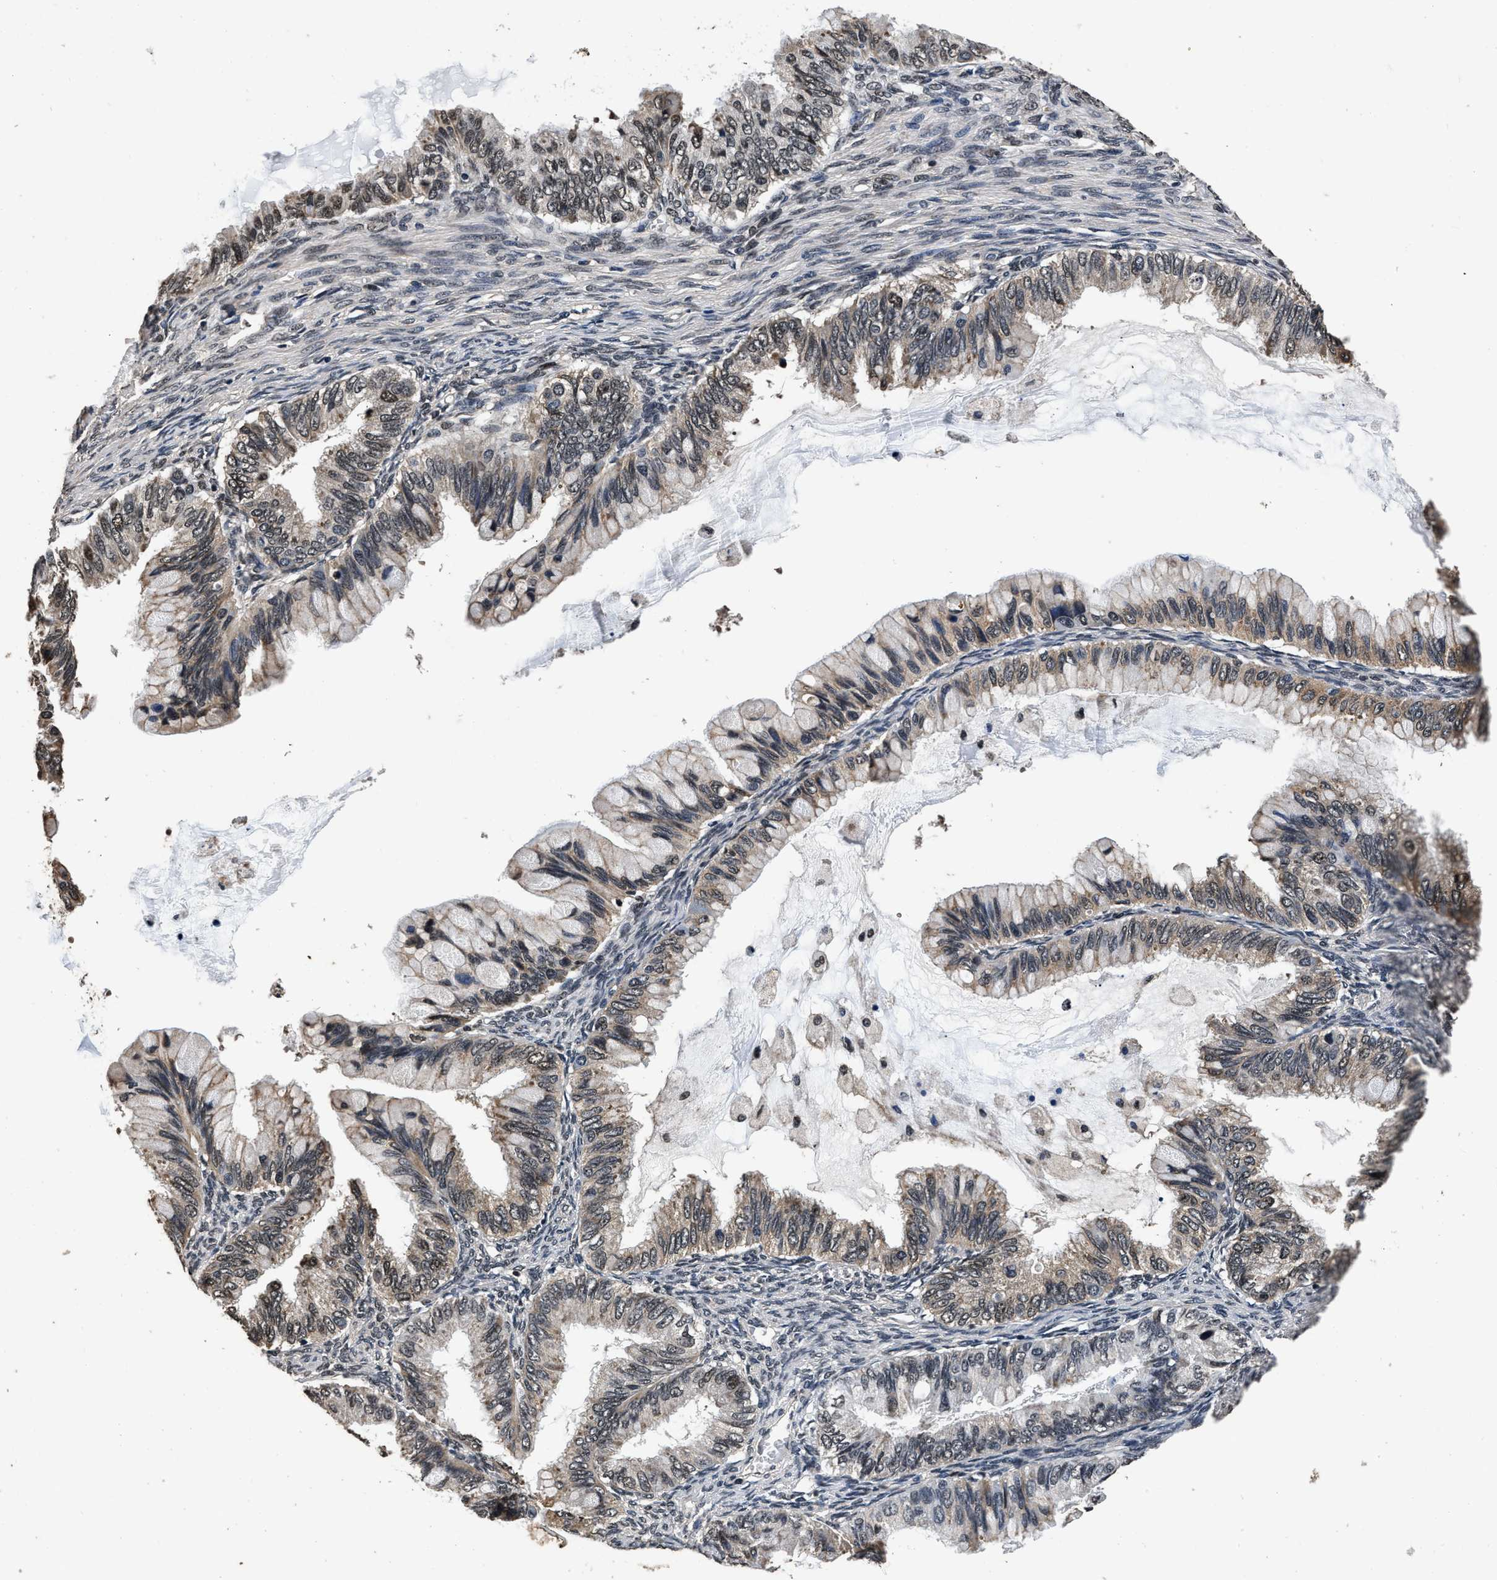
{"staining": {"intensity": "weak", "quantity": ">75%", "location": "nuclear"}, "tissue": "ovarian cancer", "cell_type": "Tumor cells", "image_type": "cancer", "snomed": [{"axis": "morphology", "description": "Cystadenocarcinoma, mucinous, NOS"}, {"axis": "topography", "description": "Ovary"}], "caption": "Immunohistochemical staining of mucinous cystadenocarcinoma (ovarian) demonstrates low levels of weak nuclear expression in approximately >75% of tumor cells. The staining was performed using DAB to visualize the protein expression in brown, while the nuclei were stained in blue with hematoxylin (Magnification: 20x).", "gene": "CSTF1", "patient": {"sex": "female", "age": 80}}